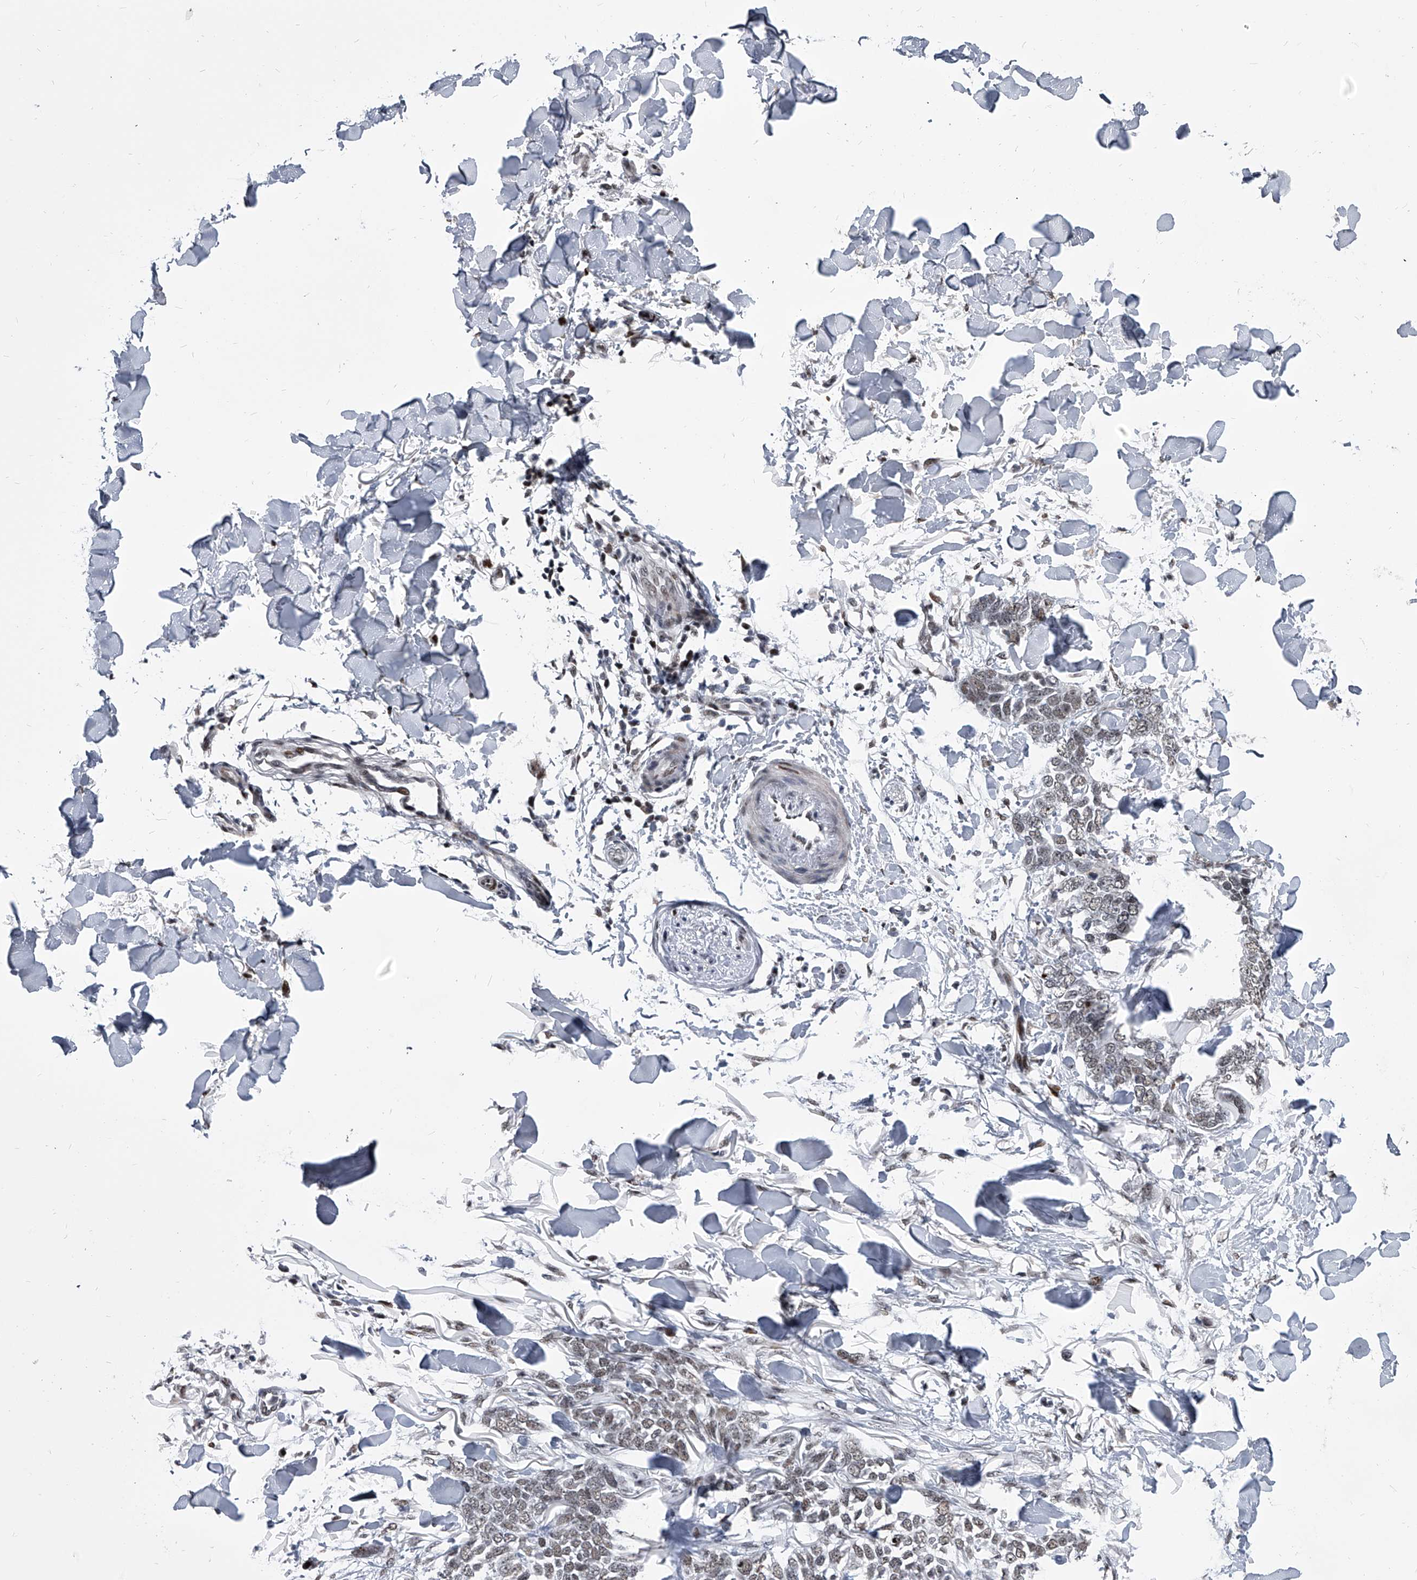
{"staining": {"intensity": "weak", "quantity": ">75%", "location": "nuclear"}, "tissue": "skin cancer", "cell_type": "Tumor cells", "image_type": "cancer", "snomed": [{"axis": "morphology", "description": "Normal tissue, NOS"}, {"axis": "morphology", "description": "Basal cell carcinoma"}, {"axis": "topography", "description": "Skin"}], "caption": "Weak nuclear protein staining is appreciated in approximately >75% of tumor cells in basal cell carcinoma (skin). (Brightfield microscopy of DAB IHC at high magnification).", "gene": "CMTR1", "patient": {"sex": "male", "age": 77}}